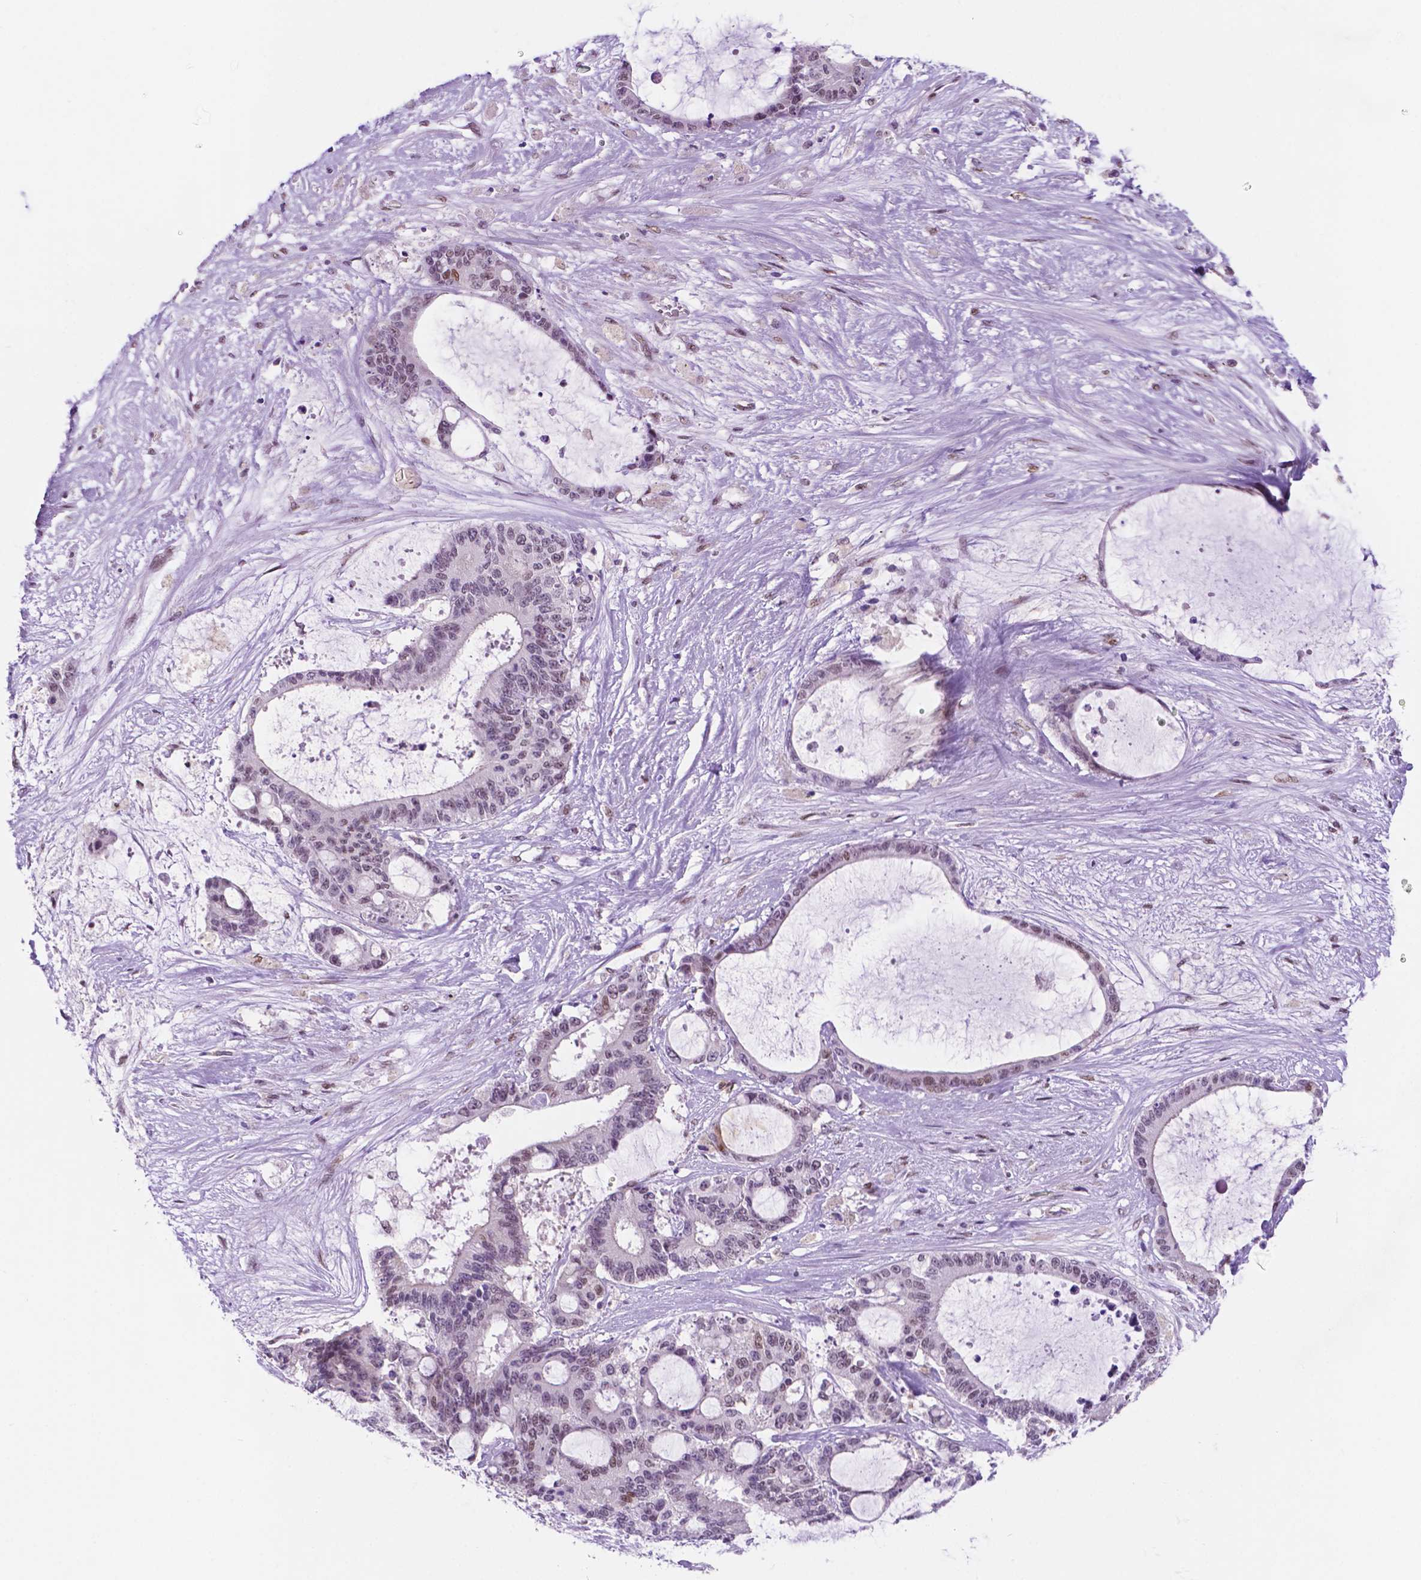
{"staining": {"intensity": "weak", "quantity": "<25%", "location": "nuclear"}, "tissue": "liver cancer", "cell_type": "Tumor cells", "image_type": "cancer", "snomed": [{"axis": "morphology", "description": "Normal tissue, NOS"}, {"axis": "morphology", "description": "Cholangiocarcinoma"}, {"axis": "topography", "description": "Liver"}, {"axis": "topography", "description": "Peripheral nerve tissue"}], "caption": "This is a micrograph of immunohistochemistry staining of liver cholangiocarcinoma, which shows no expression in tumor cells.", "gene": "ERF", "patient": {"sex": "female", "age": 73}}